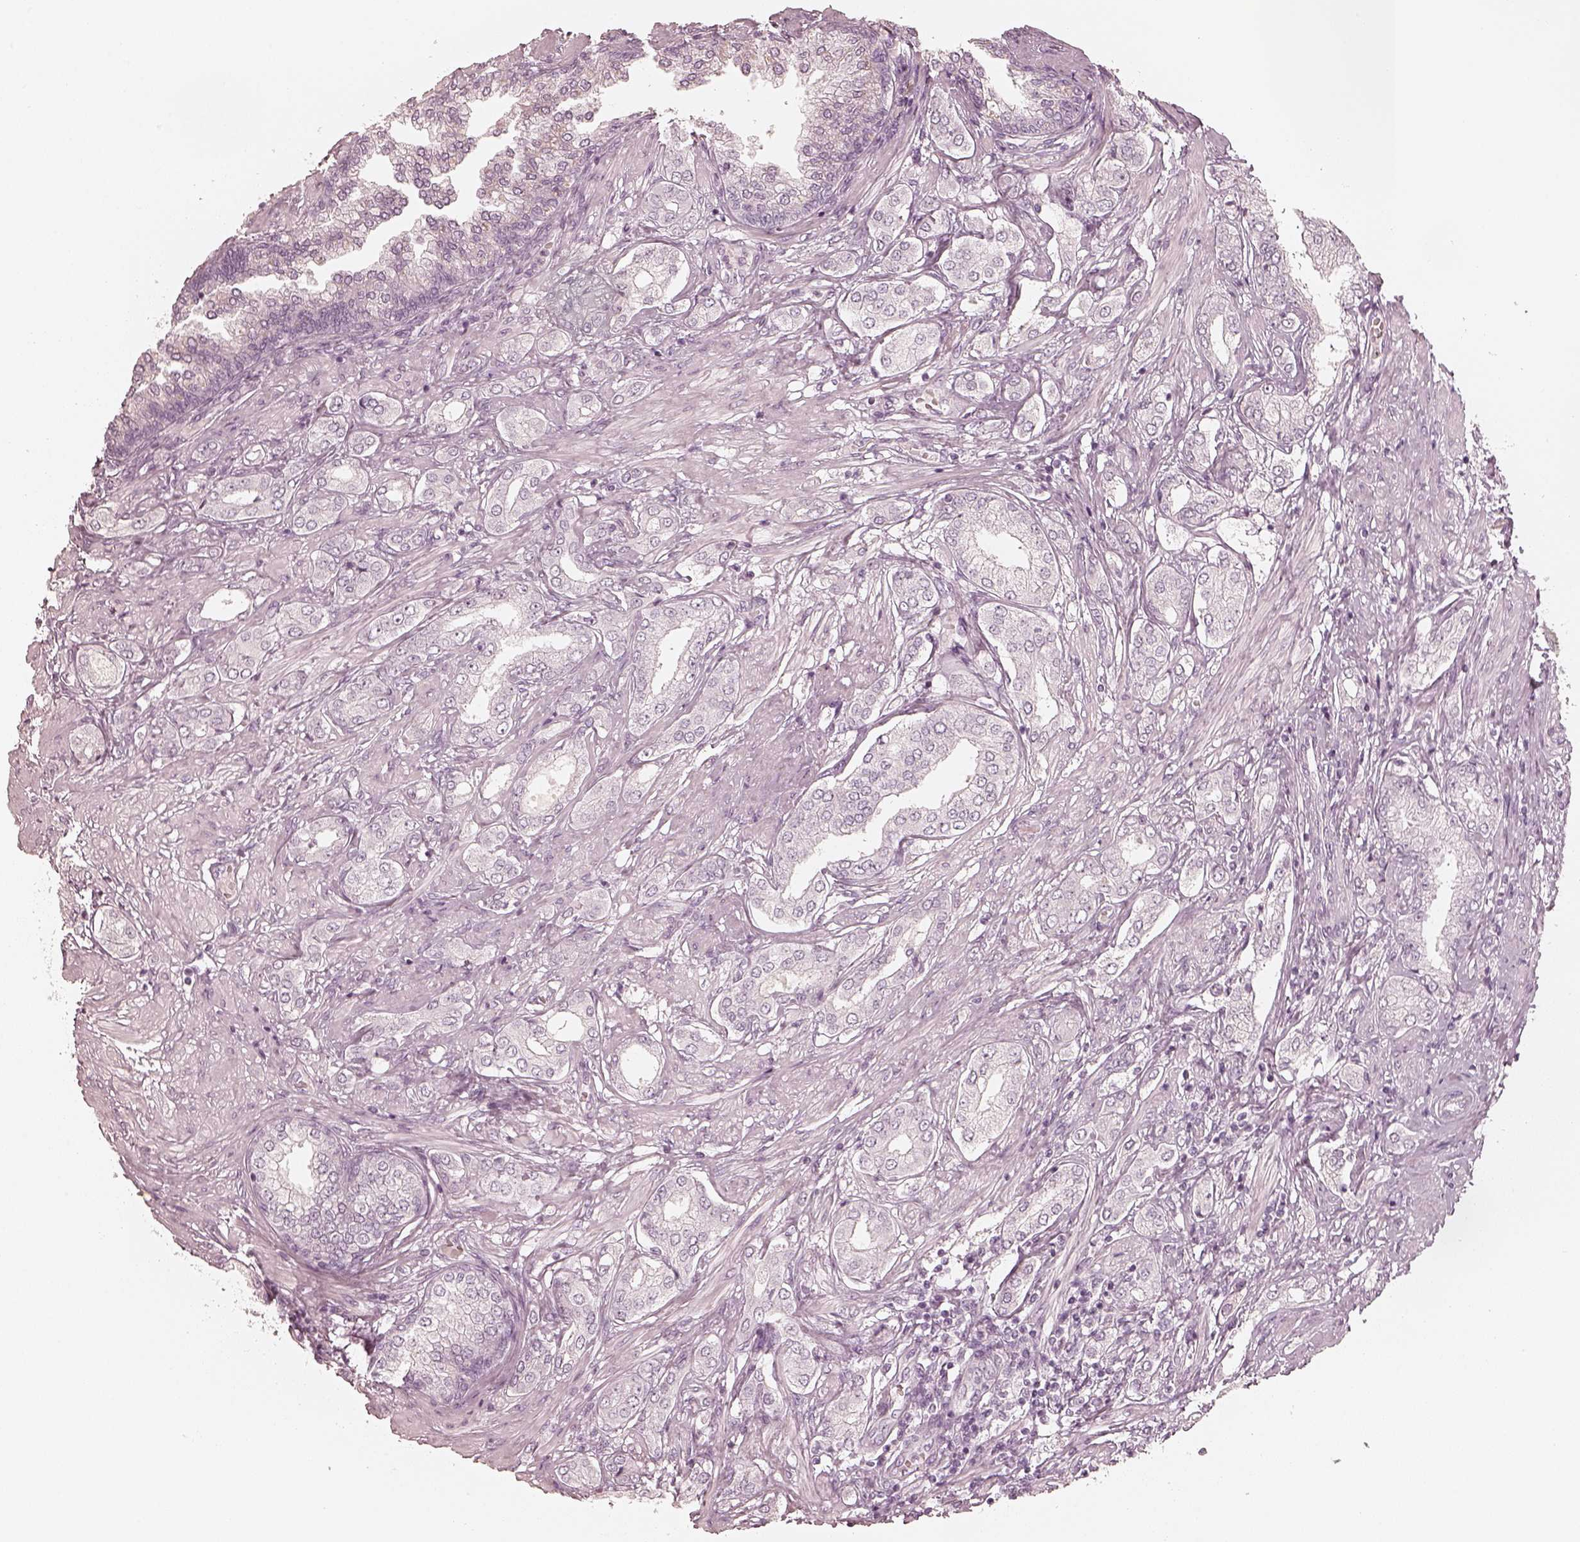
{"staining": {"intensity": "negative", "quantity": "none", "location": "none"}, "tissue": "prostate cancer", "cell_type": "Tumor cells", "image_type": "cancer", "snomed": [{"axis": "morphology", "description": "Adenocarcinoma, NOS"}, {"axis": "topography", "description": "Prostate"}], "caption": "Photomicrograph shows no significant protein positivity in tumor cells of prostate adenocarcinoma.", "gene": "KRT82", "patient": {"sex": "male", "age": 63}}